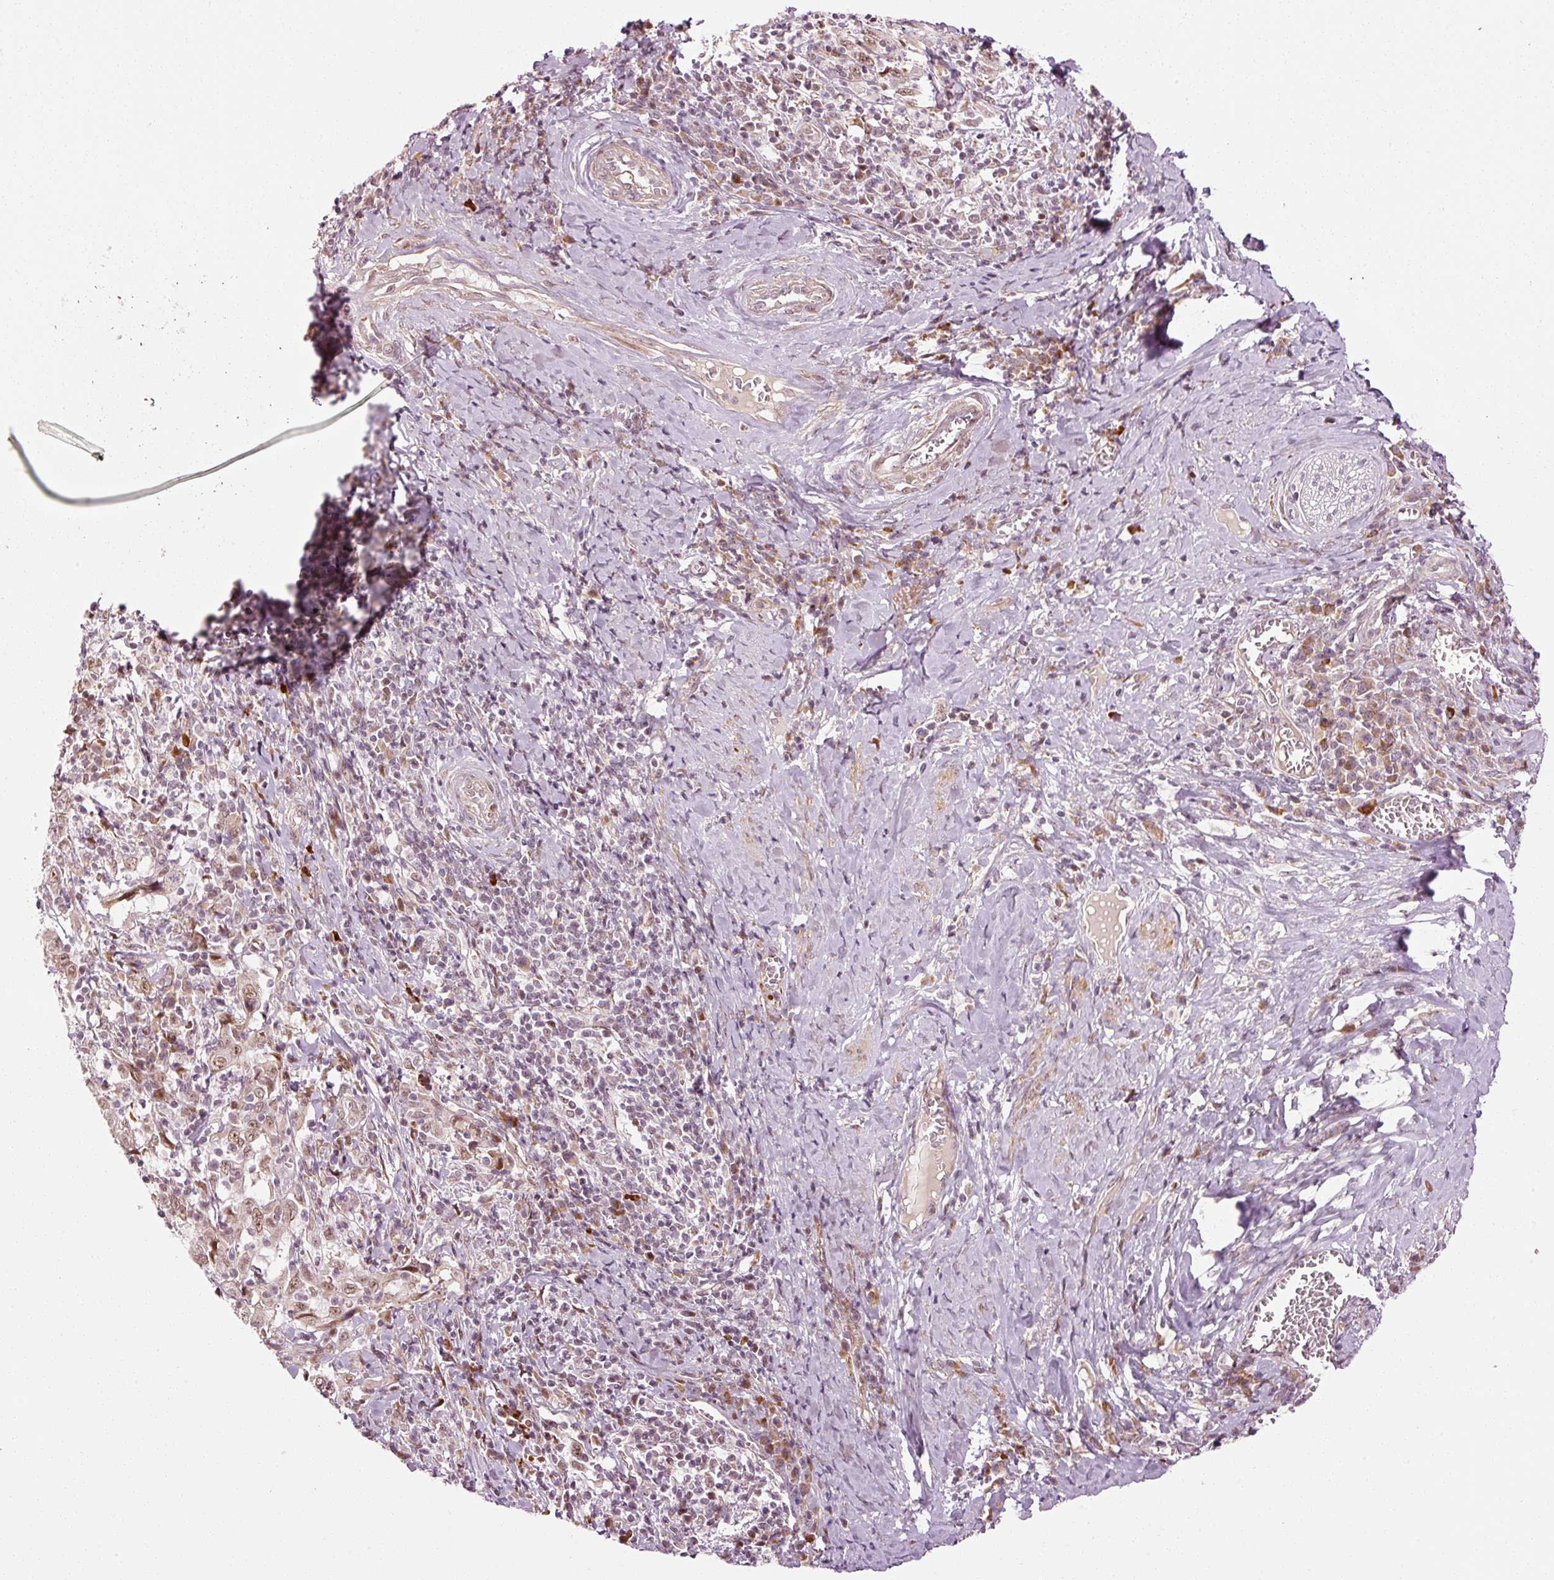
{"staining": {"intensity": "weak", "quantity": ">75%", "location": "nuclear"}, "tissue": "cervical cancer", "cell_type": "Tumor cells", "image_type": "cancer", "snomed": [{"axis": "morphology", "description": "Squamous cell carcinoma, NOS"}, {"axis": "topography", "description": "Cervix"}], "caption": "Squamous cell carcinoma (cervical) stained with IHC shows weak nuclear expression in about >75% of tumor cells.", "gene": "ANKRD20A1", "patient": {"sex": "female", "age": 46}}